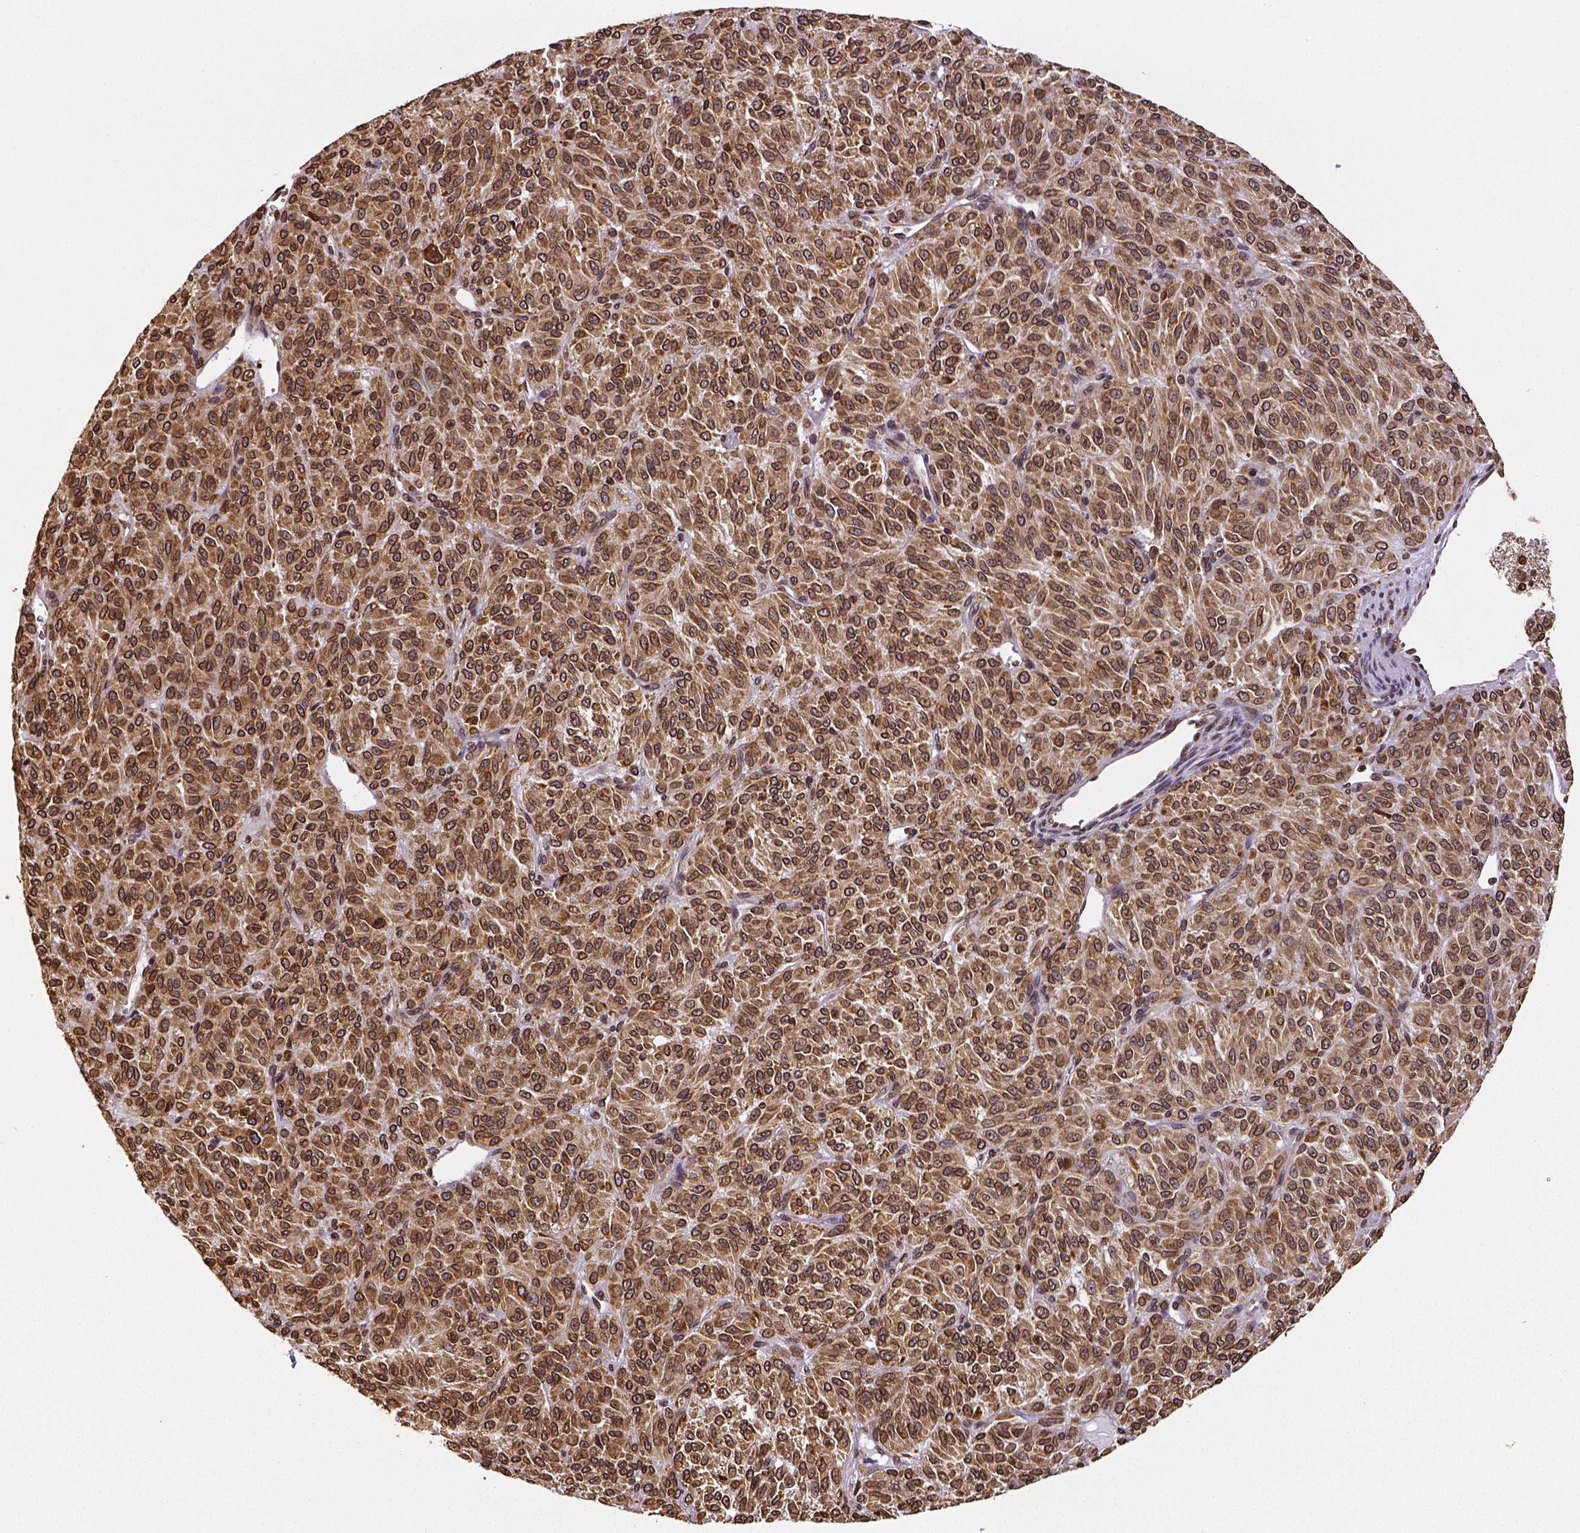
{"staining": {"intensity": "strong", "quantity": ">75%", "location": "cytoplasmic/membranous,nuclear"}, "tissue": "melanoma", "cell_type": "Tumor cells", "image_type": "cancer", "snomed": [{"axis": "morphology", "description": "Malignant melanoma, Metastatic site"}, {"axis": "topography", "description": "Brain"}], "caption": "Melanoma stained for a protein reveals strong cytoplasmic/membranous and nuclear positivity in tumor cells. (Brightfield microscopy of DAB IHC at high magnification).", "gene": "MTDH", "patient": {"sex": "female", "age": 56}}